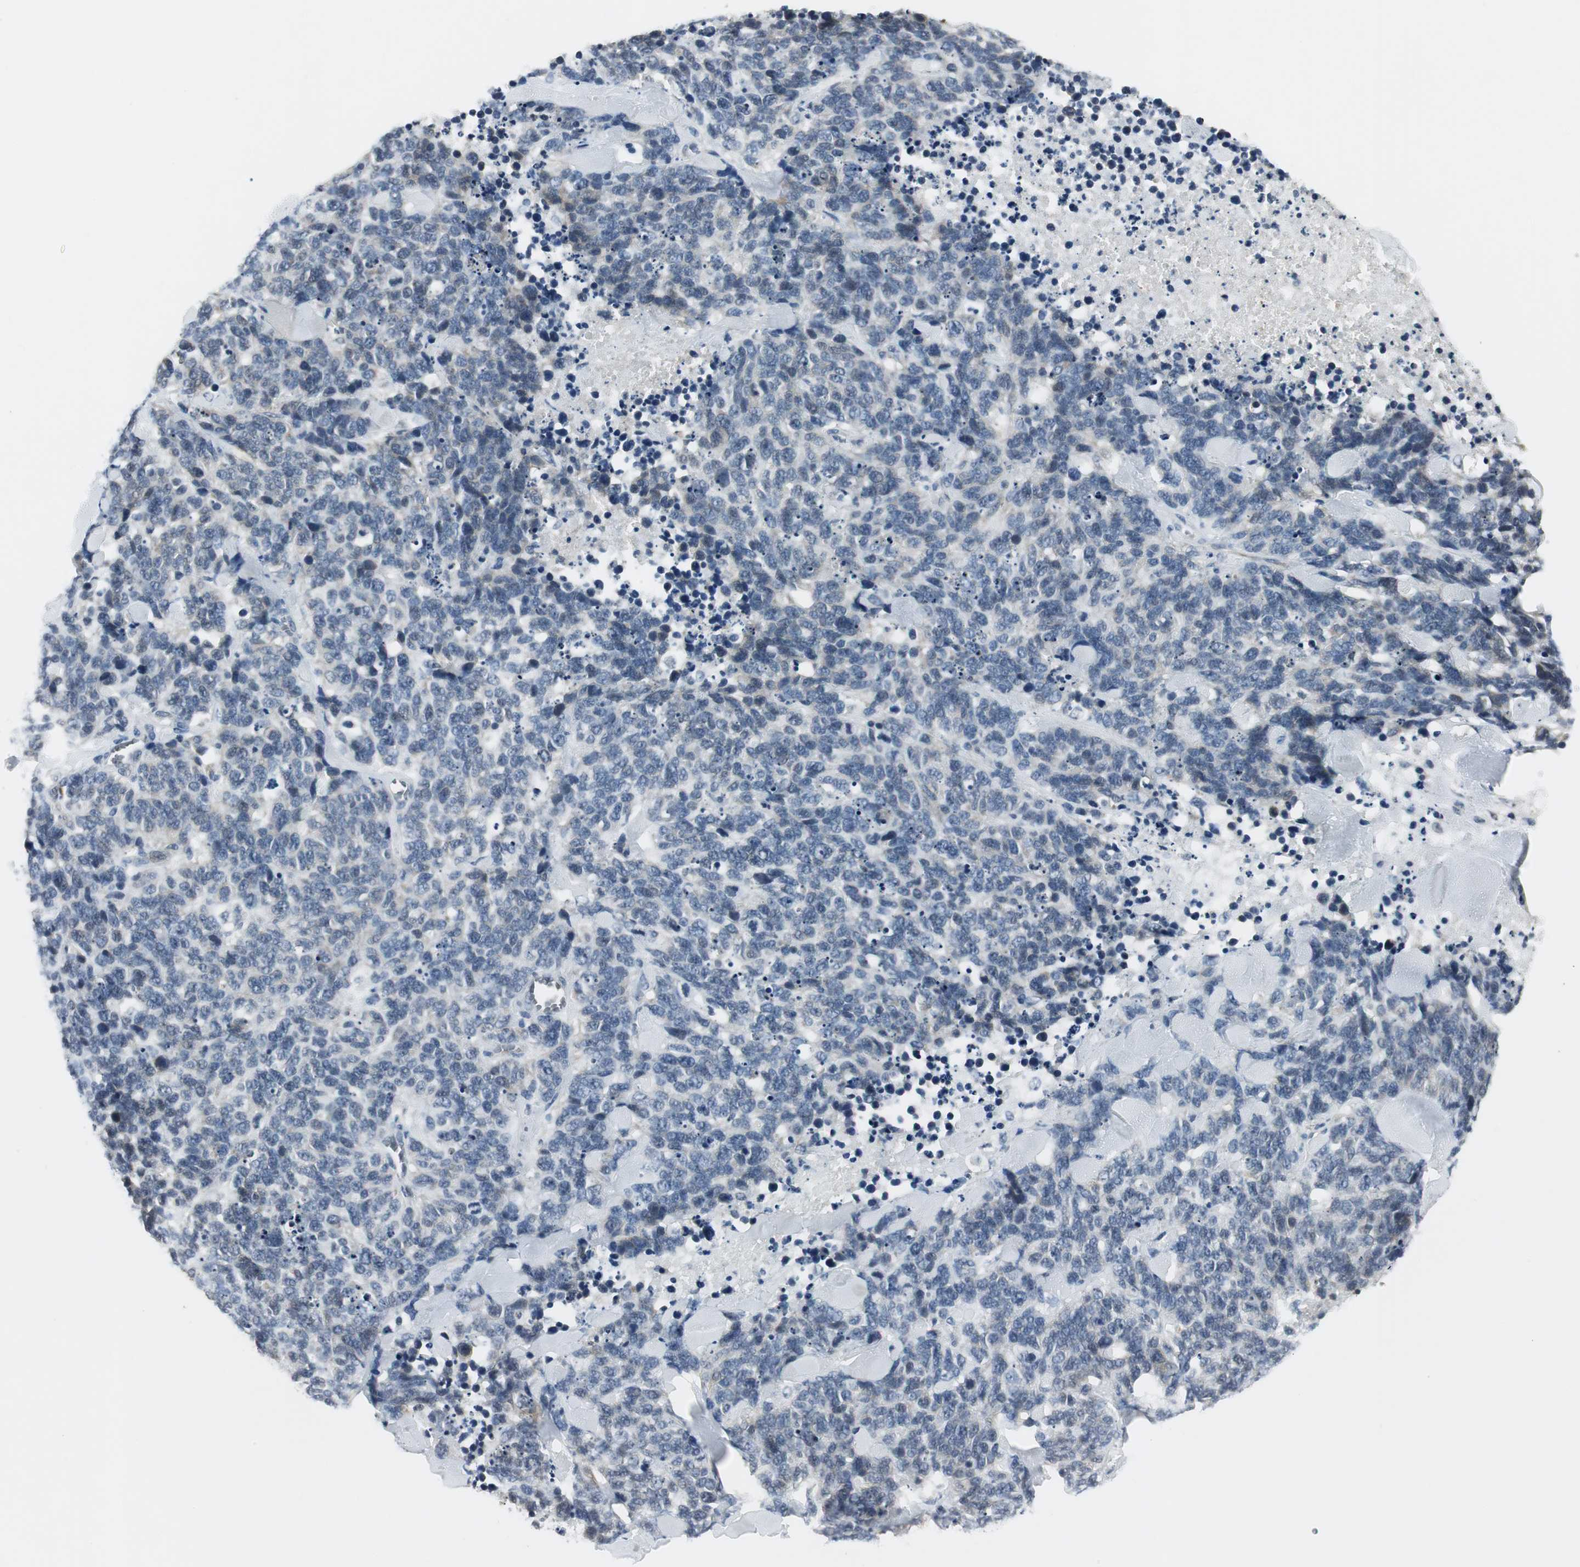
{"staining": {"intensity": "weak", "quantity": "25%-75%", "location": "cytoplasmic/membranous"}, "tissue": "lung cancer", "cell_type": "Tumor cells", "image_type": "cancer", "snomed": [{"axis": "morphology", "description": "Neoplasm, malignant, NOS"}, {"axis": "topography", "description": "Lung"}], "caption": "Tumor cells demonstrate low levels of weak cytoplasmic/membranous expression in approximately 25%-75% of cells in lung cancer (malignant neoplasm). (IHC, brightfield microscopy, high magnification).", "gene": "CCT5", "patient": {"sex": "female", "age": 58}}